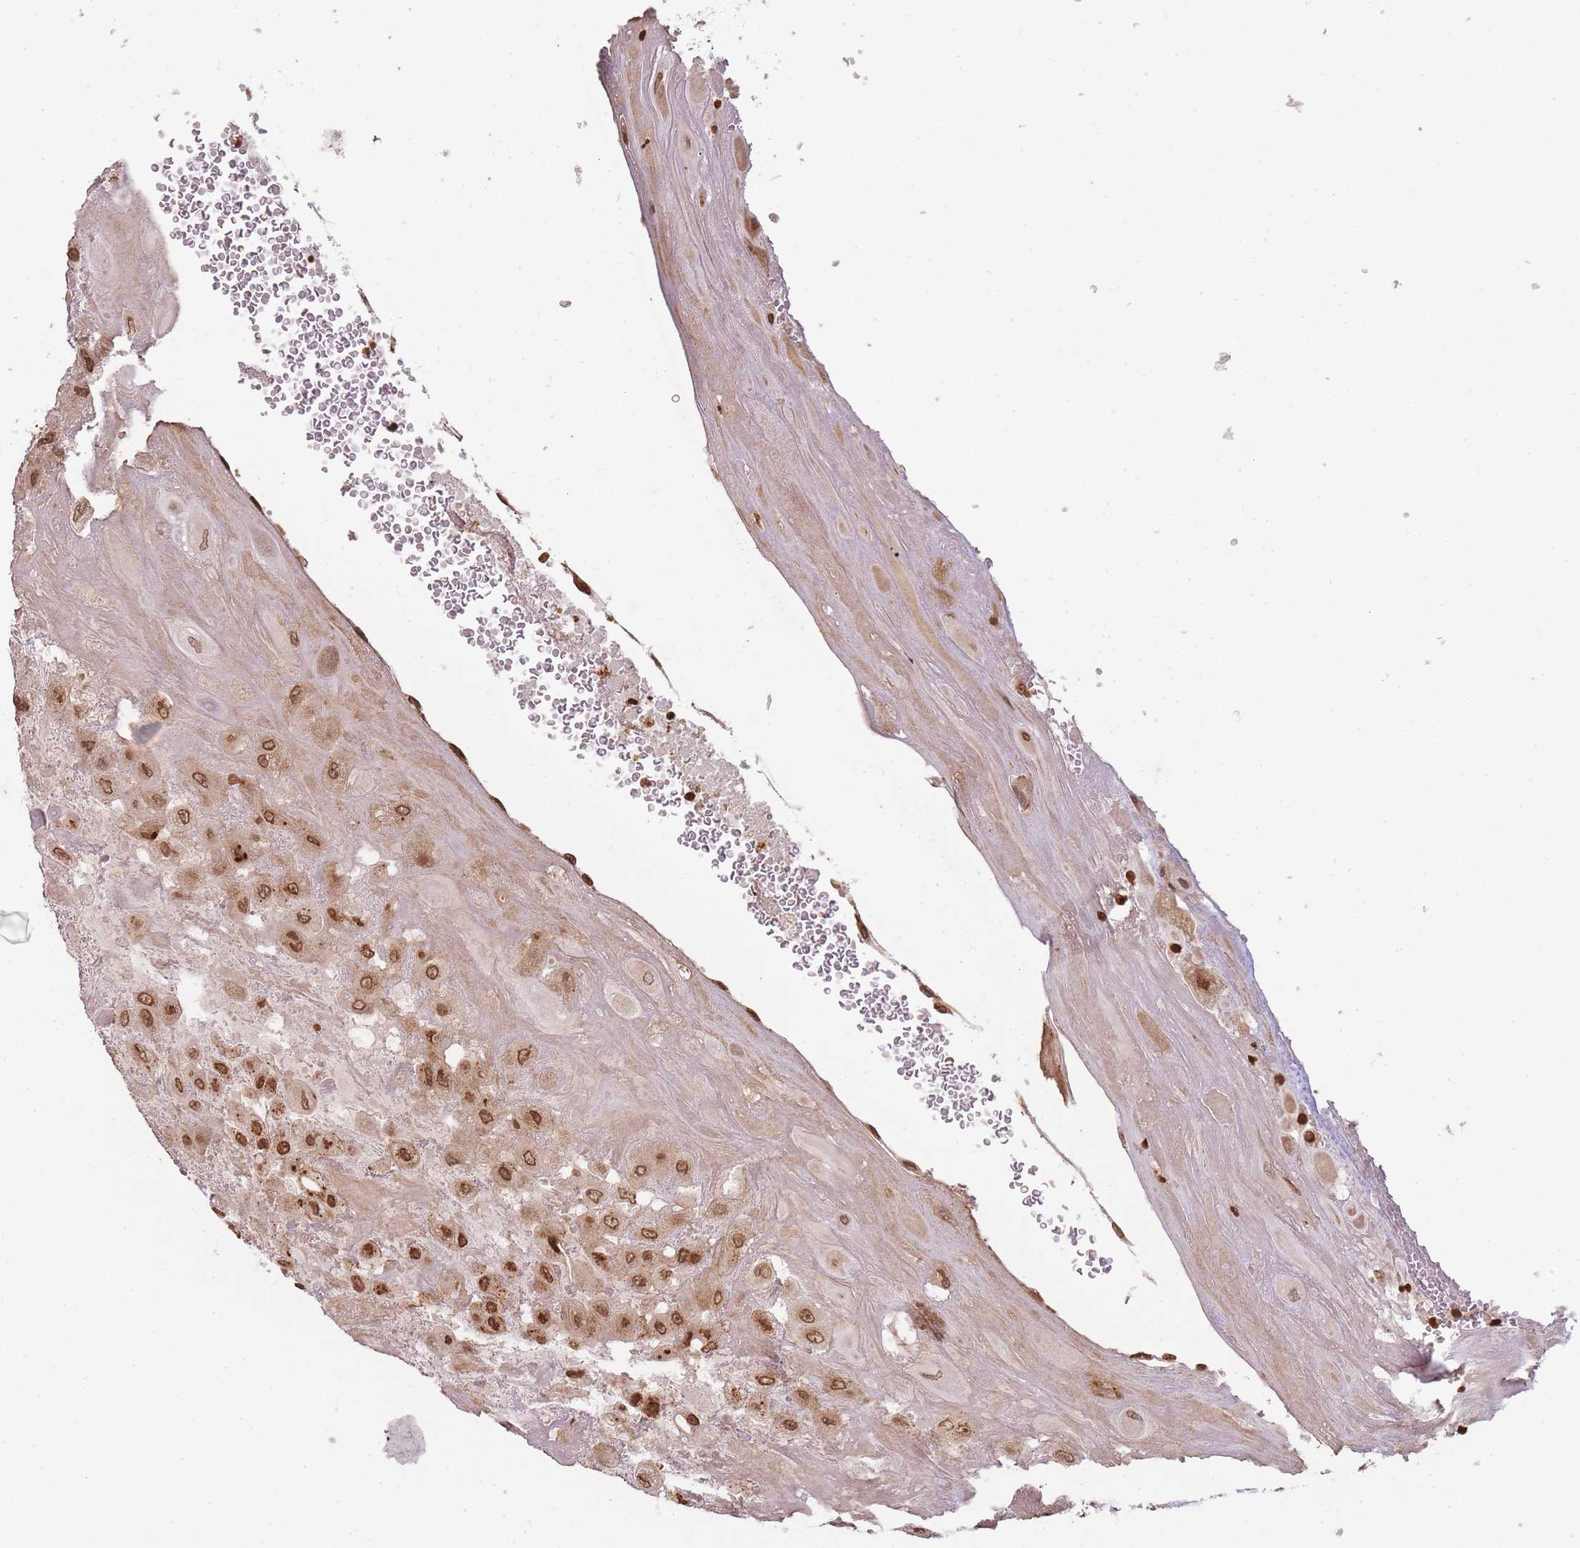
{"staining": {"intensity": "strong", "quantity": ">75%", "location": "nuclear"}, "tissue": "placenta", "cell_type": "Decidual cells", "image_type": "normal", "snomed": [{"axis": "morphology", "description": "Normal tissue, NOS"}, {"axis": "topography", "description": "Placenta"}], "caption": "Decidual cells reveal strong nuclear positivity in approximately >75% of cells in unremarkable placenta.", "gene": "WWTR1", "patient": {"sex": "female", "age": 32}}